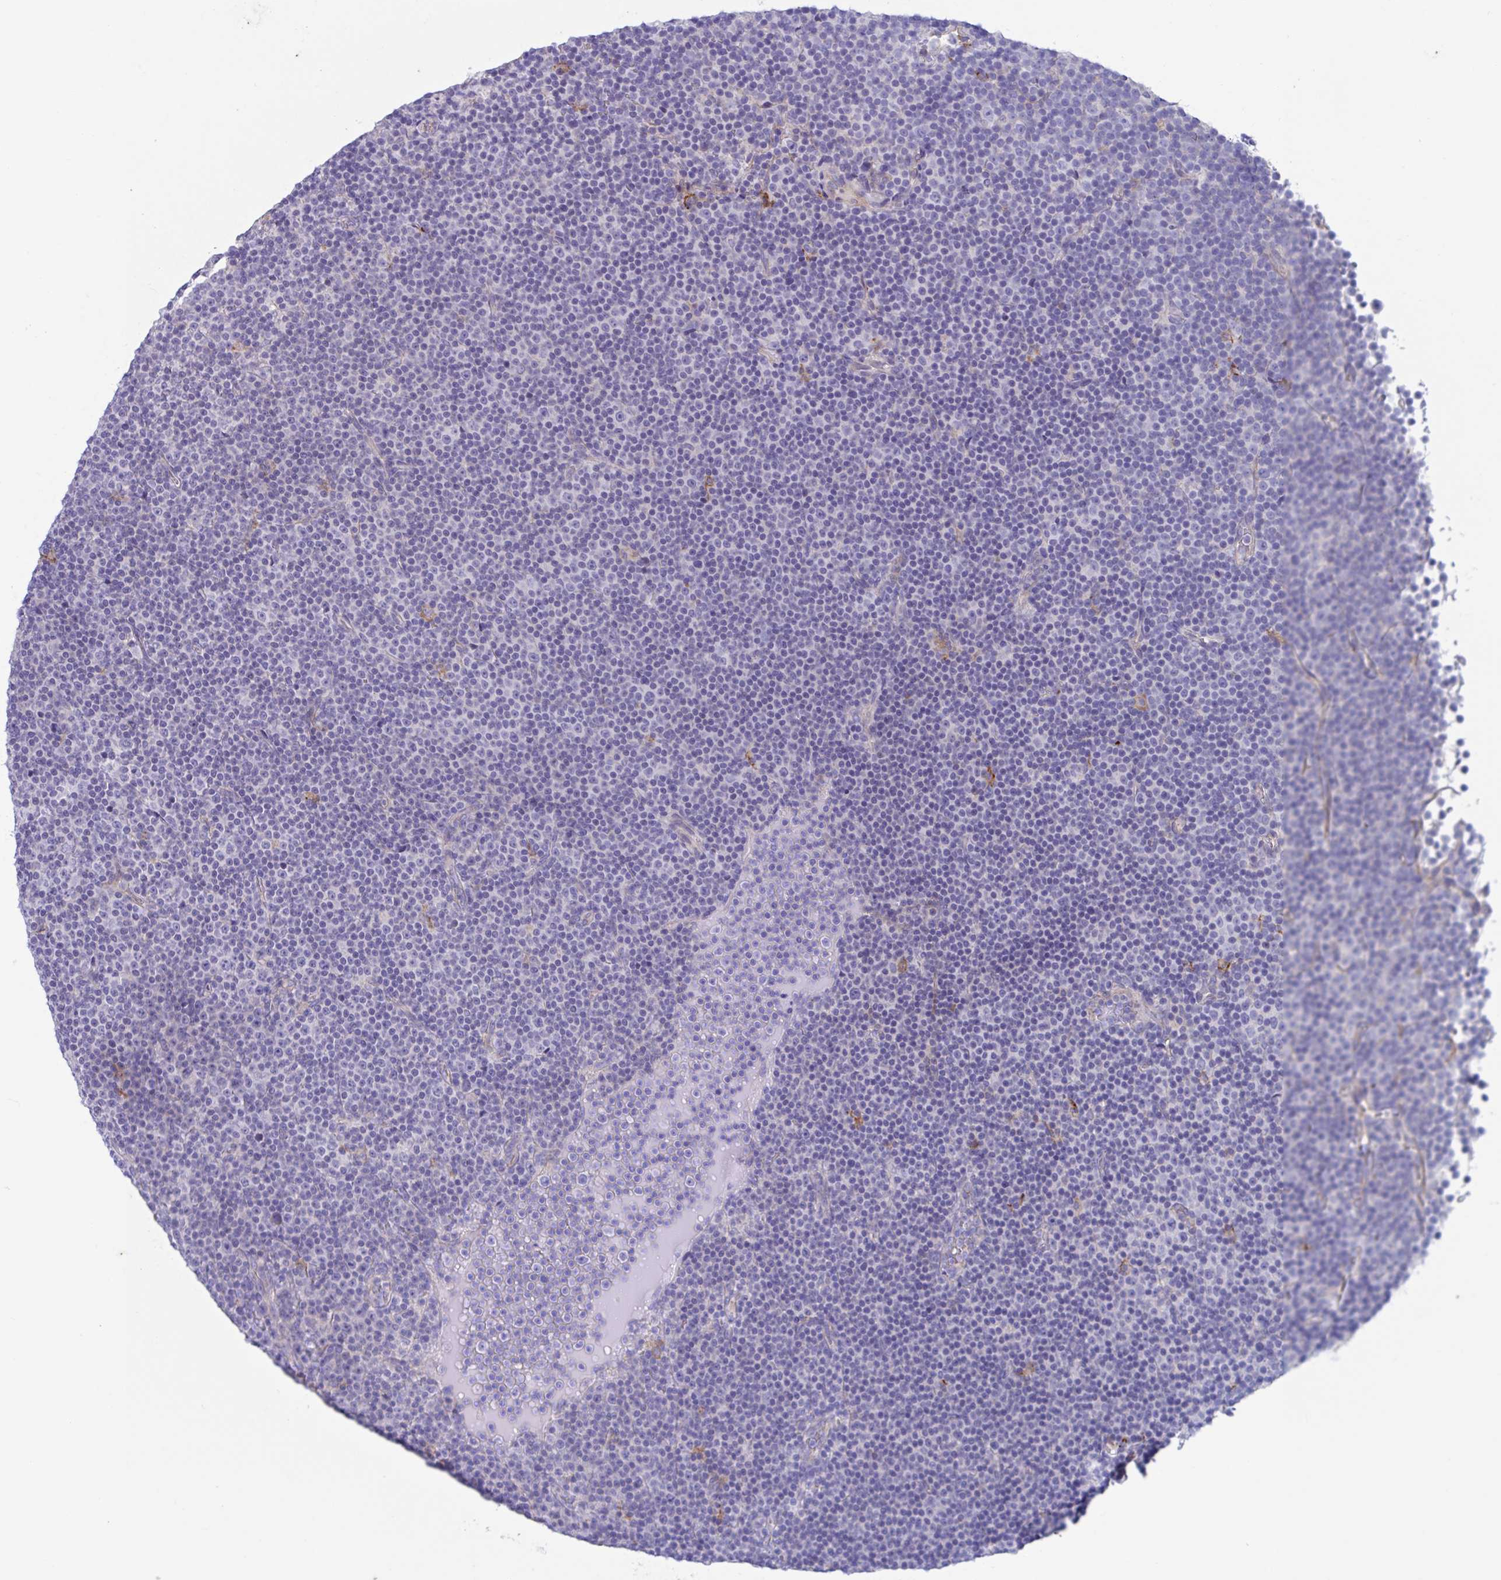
{"staining": {"intensity": "negative", "quantity": "none", "location": "none"}, "tissue": "lymphoma", "cell_type": "Tumor cells", "image_type": "cancer", "snomed": [{"axis": "morphology", "description": "Malignant lymphoma, non-Hodgkin's type, Low grade"}, {"axis": "topography", "description": "Lymph node"}], "caption": "Protein analysis of low-grade malignant lymphoma, non-Hodgkin's type demonstrates no significant staining in tumor cells. Nuclei are stained in blue.", "gene": "SLC66A1", "patient": {"sex": "female", "age": 67}}